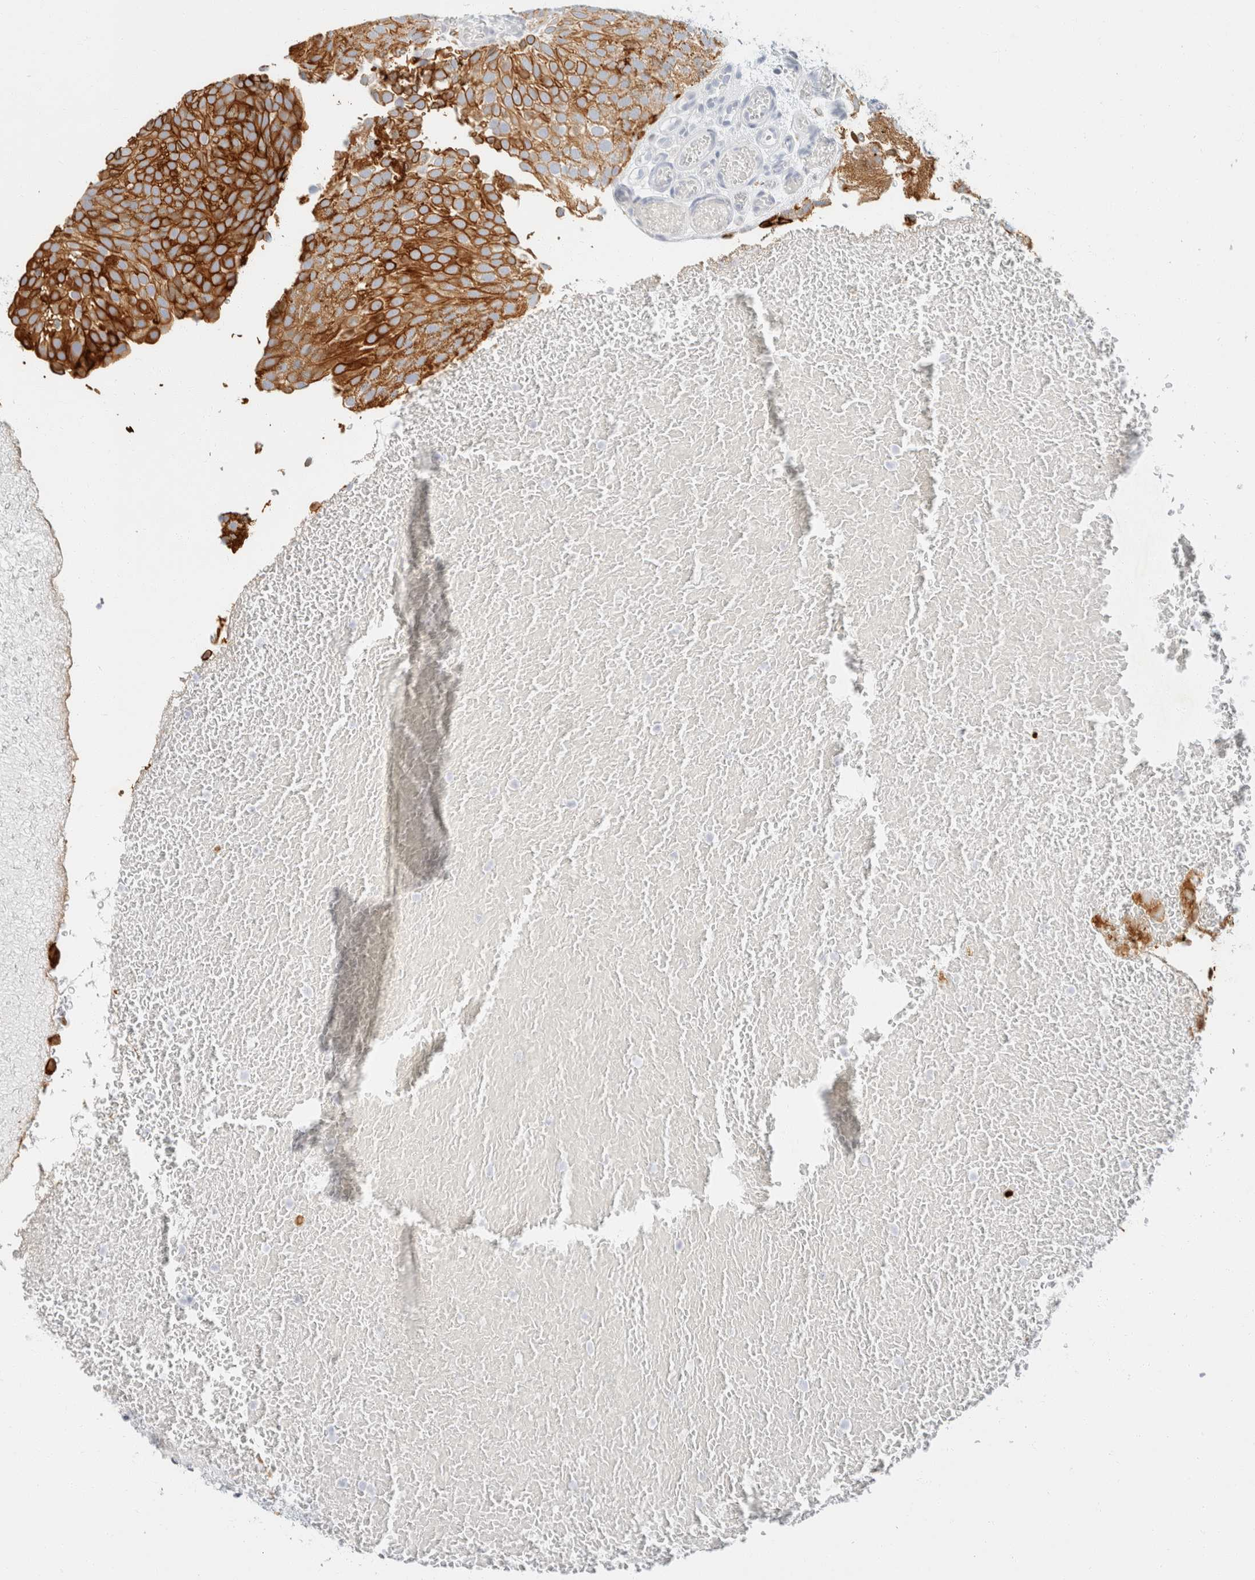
{"staining": {"intensity": "strong", "quantity": ">75%", "location": "cytoplasmic/membranous"}, "tissue": "urothelial cancer", "cell_type": "Tumor cells", "image_type": "cancer", "snomed": [{"axis": "morphology", "description": "Urothelial carcinoma, Low grade"}, {"axis": "topography", "description": "Urinary bladder"}], "caption": "Tumor cells exhibit strong cytoplasmic/membranous positivity in approximately >75% of cells in low-grade urothelial carcinoma.", "gene": "KRT20", "patient": {"sex": "male", "age": 78}}